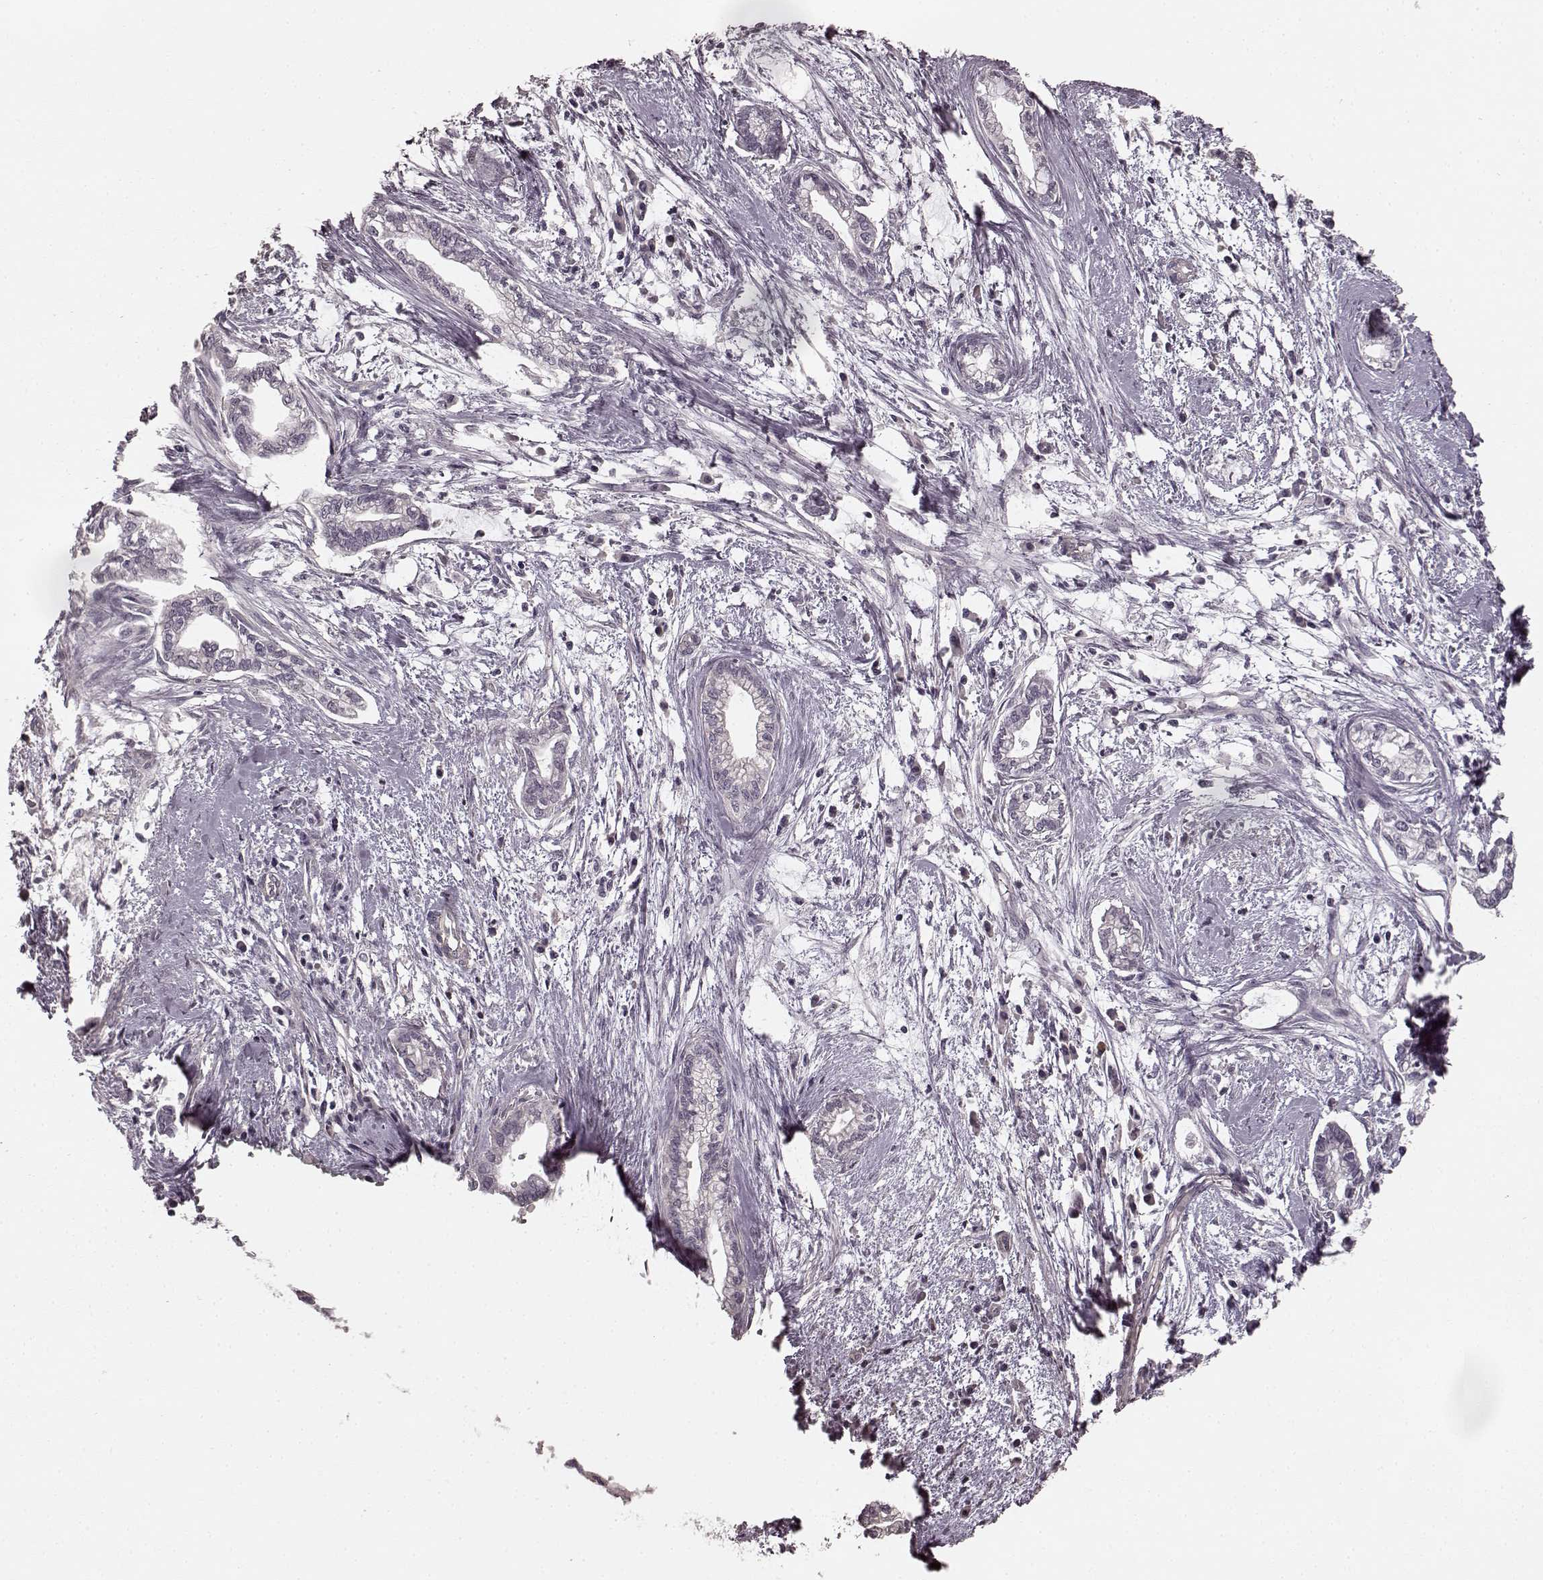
{"staining": {"intensity": "negative", "quantity": "none", "location": "none"}, "tissue": "cervical cancer", "cell_type": "Tumor cells", "image_type": "cancer", "snomed": [{"axis": "morphology", "description": "Adenocarcinoma, NOS"}, {"axis": "topography", "description": "Cervix"}], "caption": "Human cervical cancer stained for a protein using immunohistochemistry (IHC) shows no expression in tumor cells.", "gene": "PRKCE", "patient": {"sex": "female", "age": 62}}